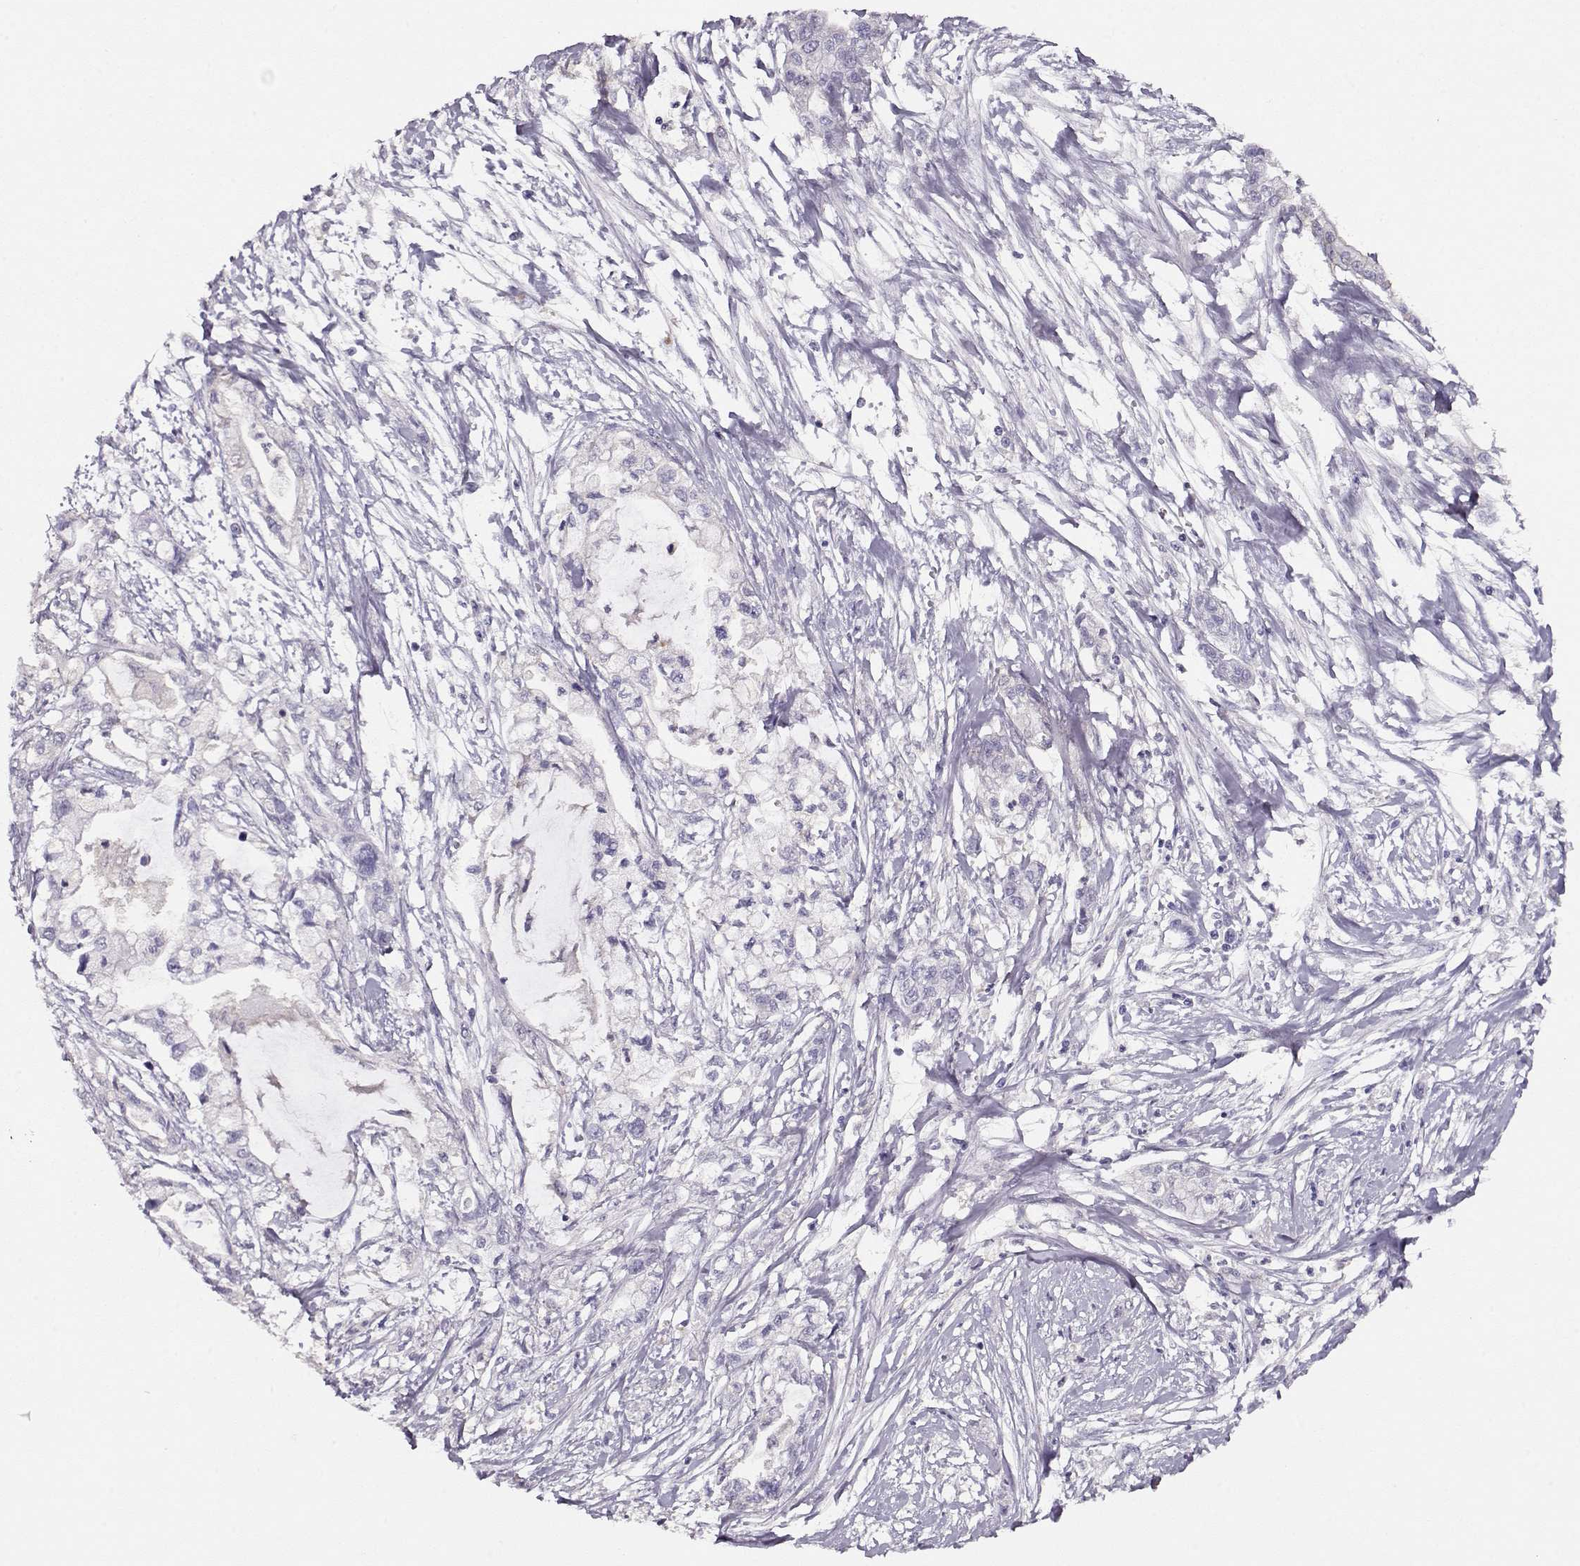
{"staining": {"intensity": "negative", "quantity": "none", "location": "none"}, "tissue": "pancreatic cancer", "cell_type": "Tumor cells", "image_type": "cancer", "snomed": [{"axis": "morphology", "description": "Adenocarcinoma, NOS"}, {"axis": "topography", "description": "Pancreas"}], "caption": "A micrograph of human pancreatic adenocarcinoma is negative for staining in tumor cells.", "gene": "NDRG4", "patient": {"sex": "male", "age": 54}}